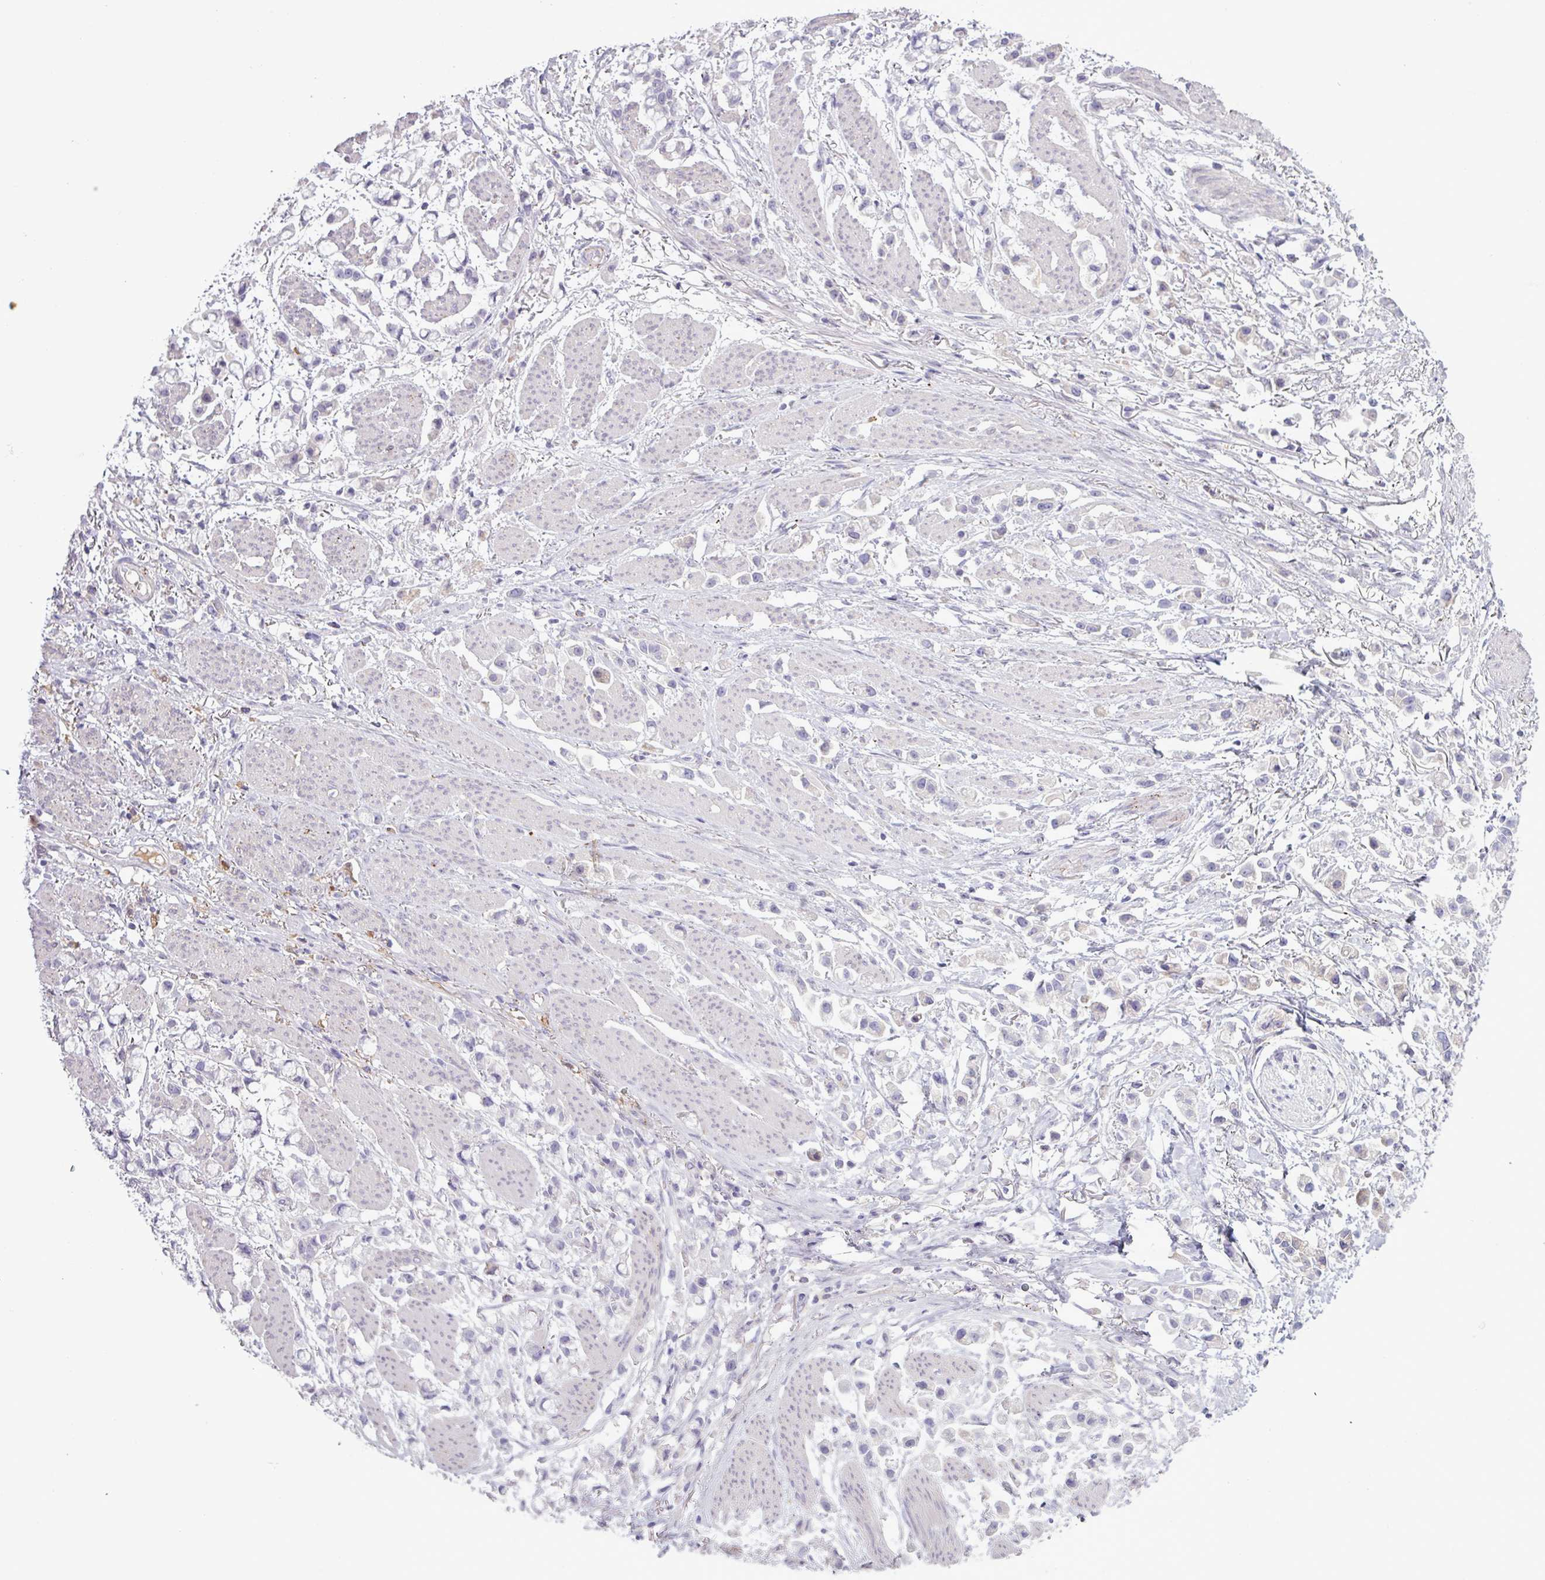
{"staining": {"intensity": "negative", "quantity": "none", "location": "none"}, "tissue": "stomach cancer", "cell_type": "Tumor cells", "image_type": "cancer", "snomed": [{"axis": "morphology", "description": "Adenocarcinoma, NOS"}, {"axis": "topography", "description": "Stomach"}], "caption": "Immunohistochemistry (IHC) histopathology image of stomach cancer (adenocarcinoma) stained for a protein (brown), which displays no staining in tumor cells.", "gene": "C4B", "patient": {"sex": "female", "age": 81}}